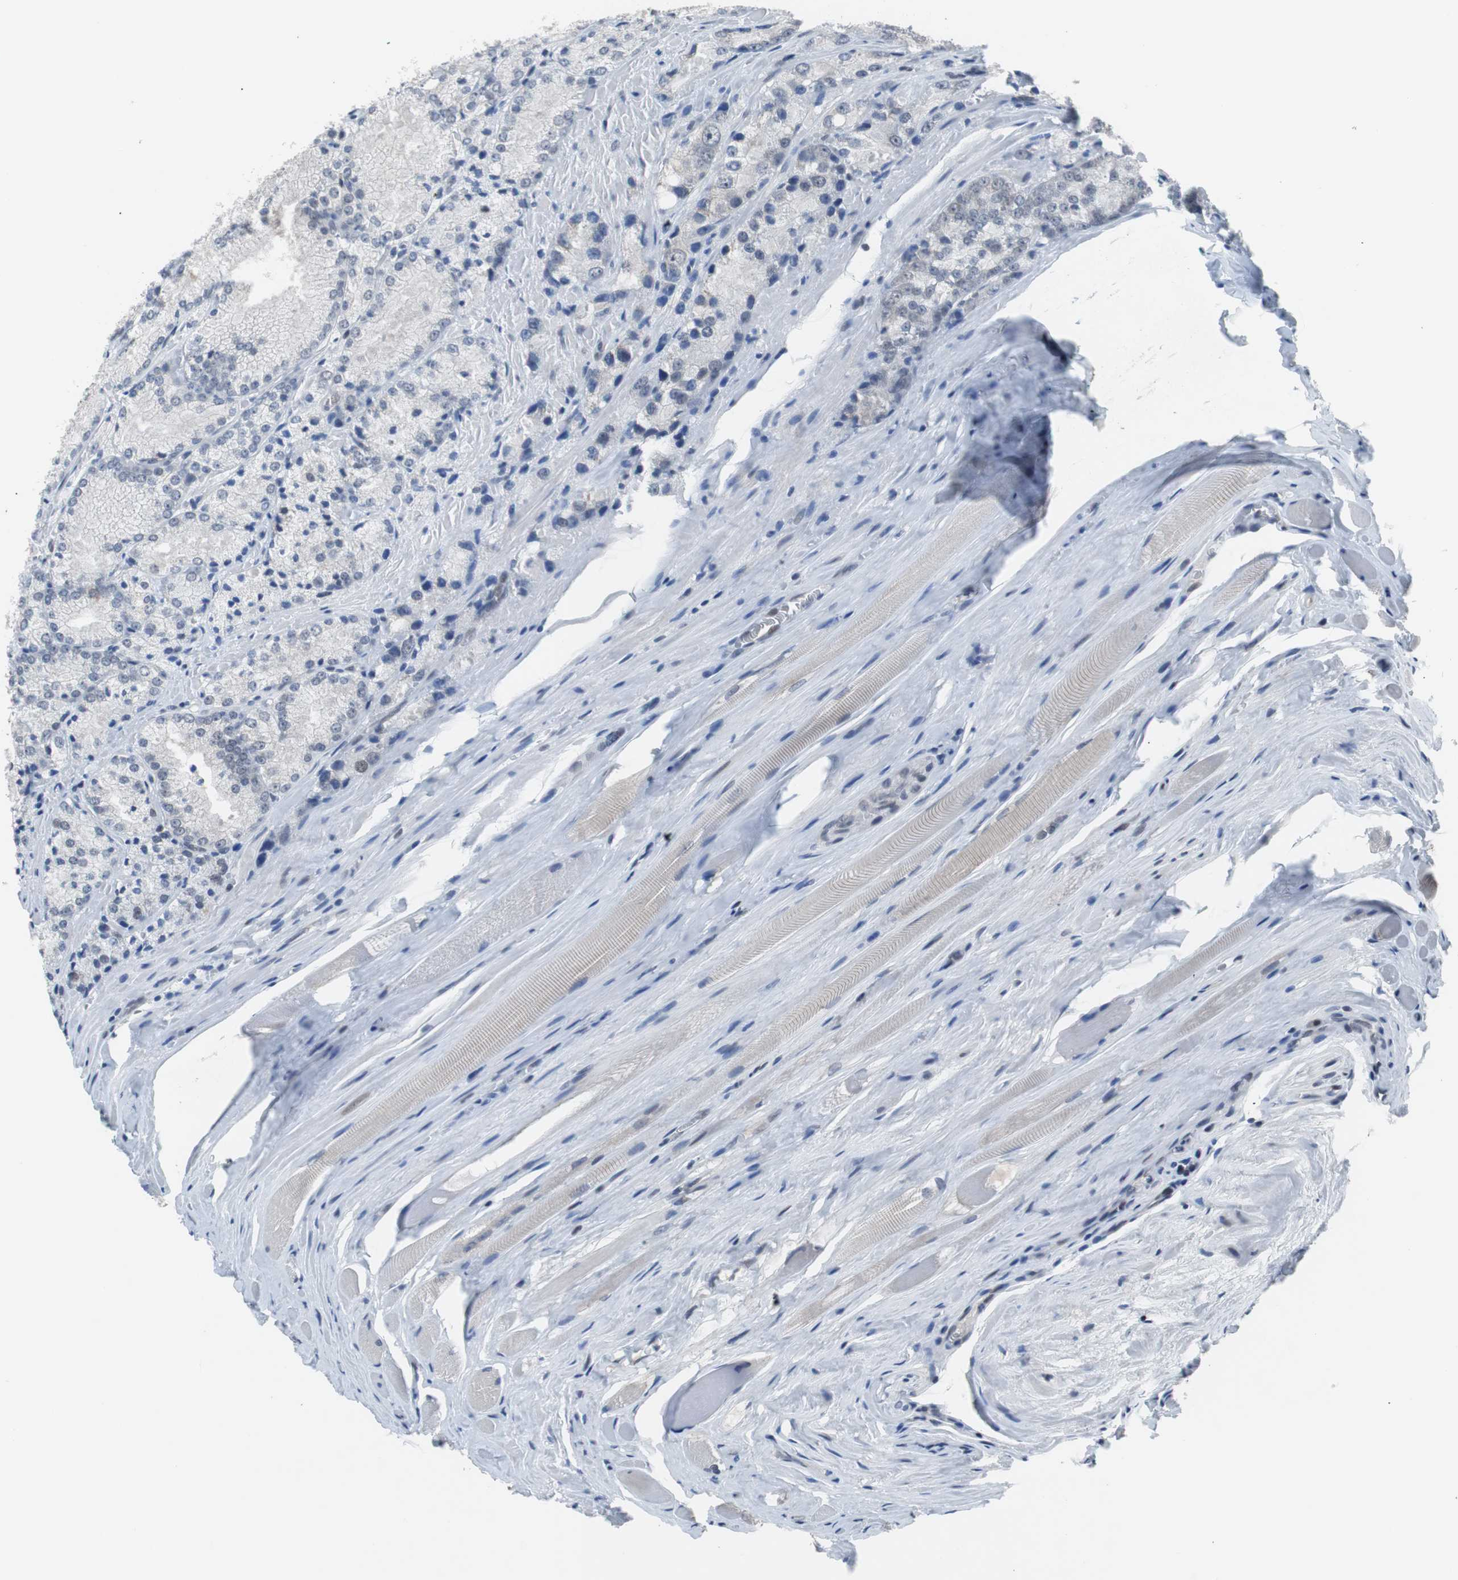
{"staining": {"intensity": "weak", "quantity": "<25%", "location": "cytoplasmic/membranous"}, "tissue": "prostate cancer", "cell_type": "Tumor cells", "image_type": "cancer", "snomed": [{"axis": "morphology", "description": "Adenocarcinoma, Low grade"}, {"axis": "topography", "description": "Prostate"}], "caption": "Immunohistochemical staining of prostate low-grade adenocarcinoma demonstrates no significant staining in tumor cells.", "gene": "TP63", "patient": {"sex": "male", "age": 64}}